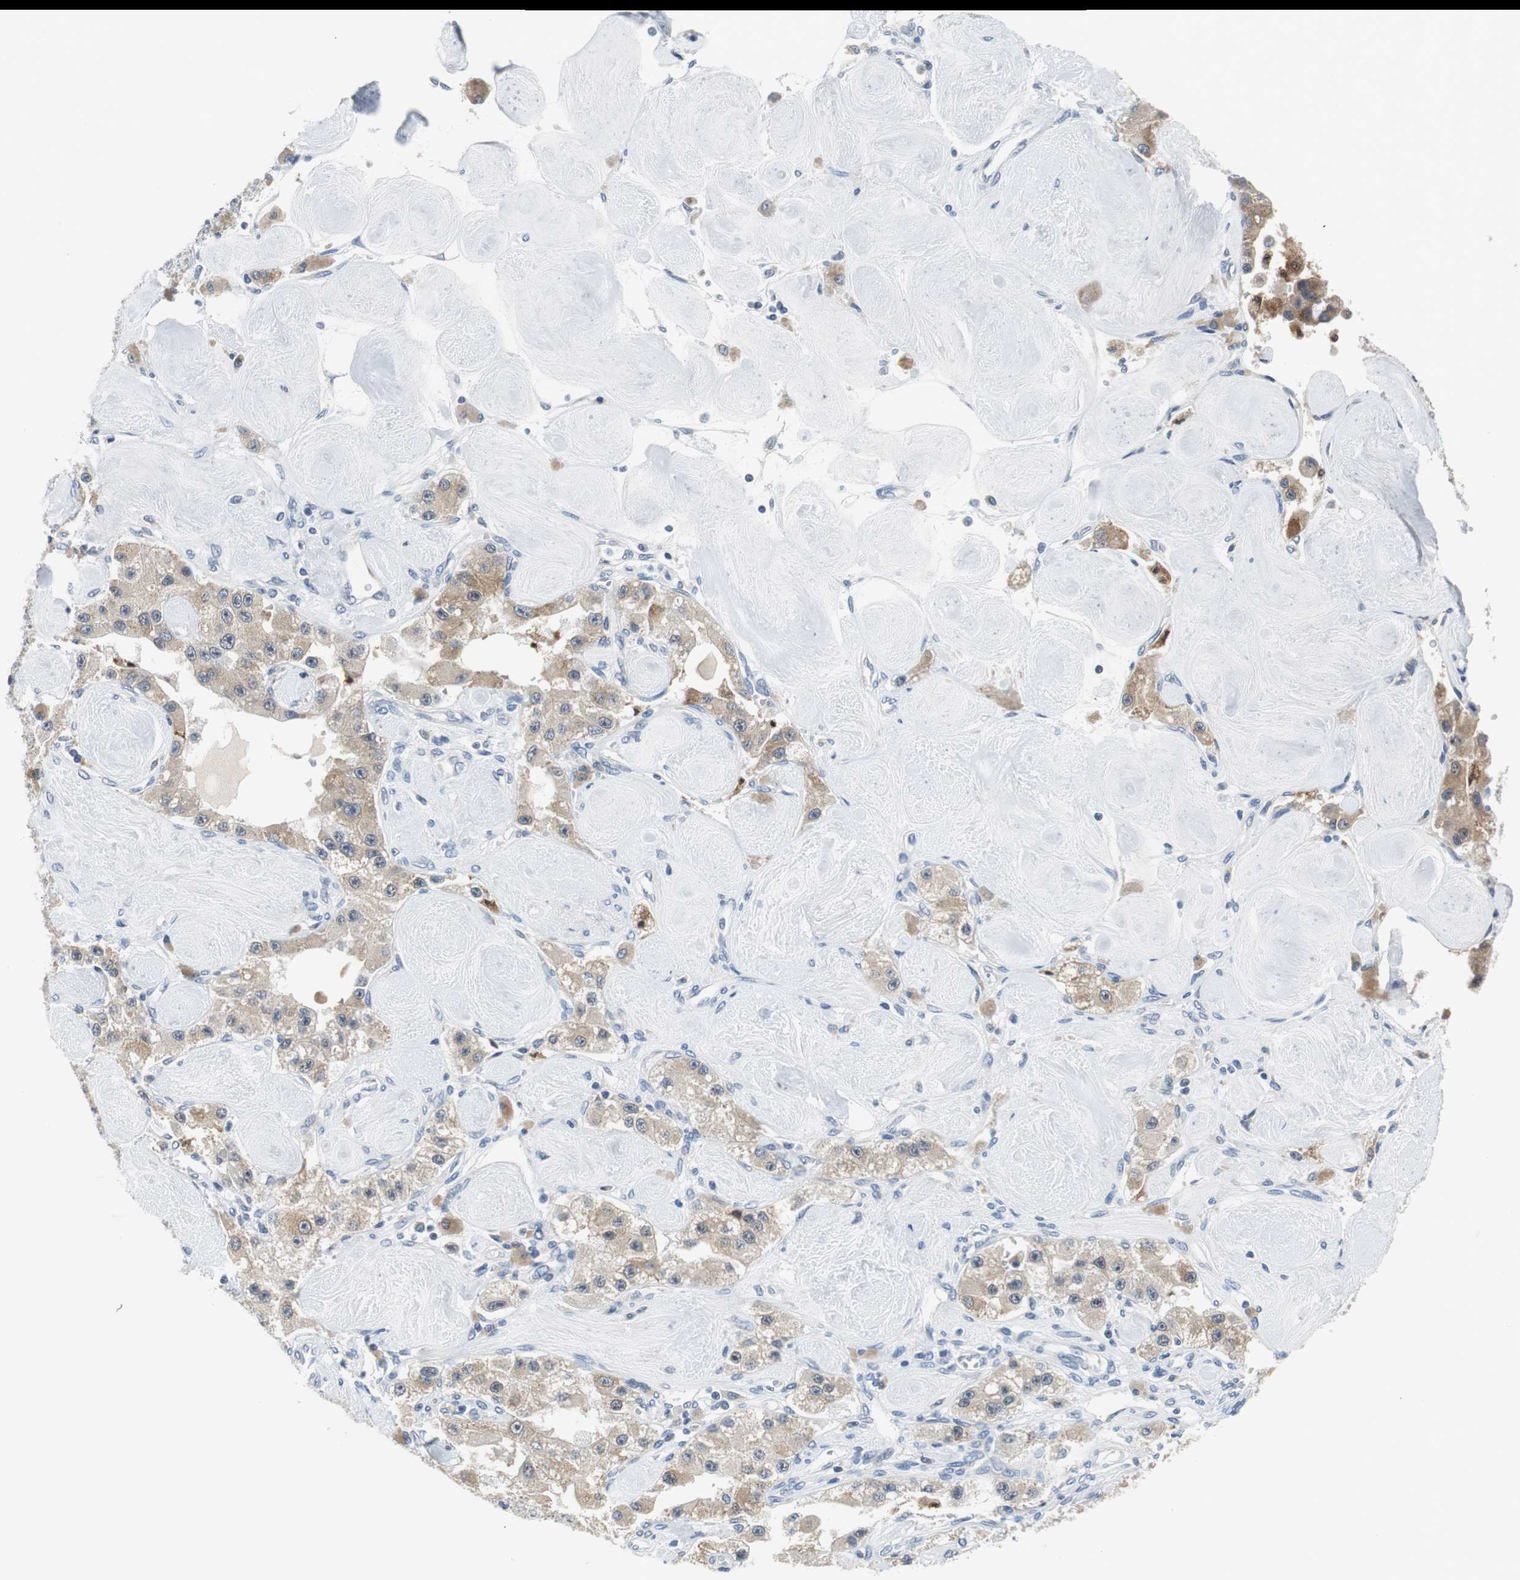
{"staining": {"intensity": "moderate", "quantity": ">75%", "location": "cytoplasmic/membranous"}, "tissue": "carcinoid", "cell_type": "Tumor cells", "image_type": "cancer", "snomed": [{"axis": "morphology", "description": "Carcinoid, malignant, NOS"}, {"axis": "topography", "description": "Pancreas"}], "caption": "Malignant carcinoid stained for a protein exhibits moderate cytoplasmic/membranous positivity in tumor cells. The staining was performed using DAB (3,3'-diaminobenzidine) to visualize the protein expression in brown, while the nuclei were stained in blue with hematoxylin (Magnification: 20x).", "gene": "PLAA", "patient": {"sex": "male", "age": 41}}